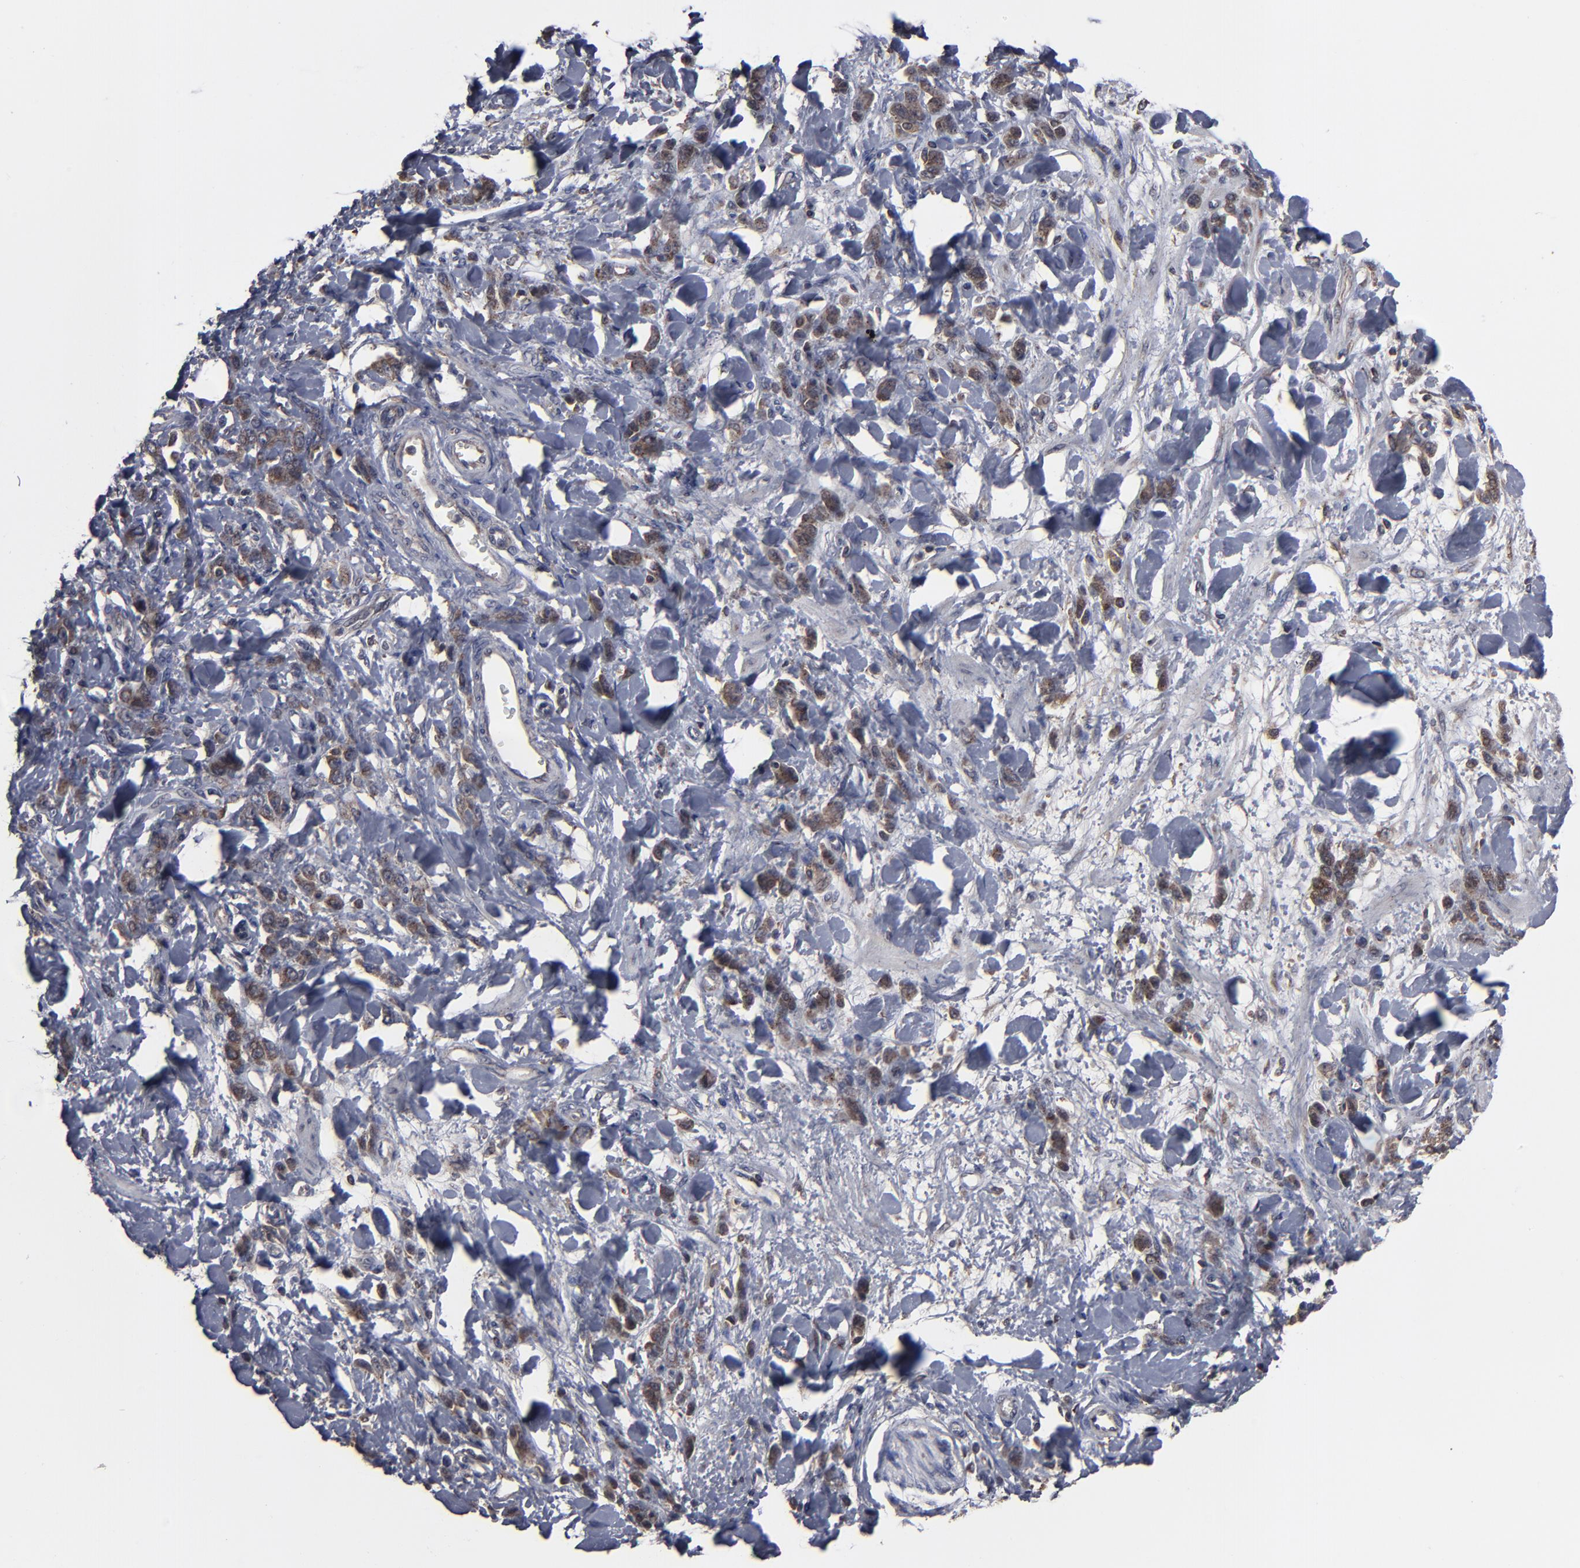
{"staining": {"intensity": "moderate", "quantity": ">75%", "location": "cytoplasmic/membranous"}, "tissue": "stomach cancer", "cell_type": "Tumor cells", "image_type": "cancer", "snomed": [{"axis": "morphology", "description": "Normal tissue, NOS"}, {"axis": "morphology", "description": "Adenocarcinoma, NOS"}, {"axis": "topography", "description": "Stomach"}], "caption": "High-magnification brightfield microscopy of adenocarcinoma (stomach) stained with DAB (3,3'-diaminobenzidine) (brown) and counterstained with hematoxylin (blue). tumor cells exhibit moderate cytoplasmic/membranous positivity is appreciated in approximately>75% of cells.", "gene": "KIAA2026", "patient": {"sex": "male", "age": 82}}